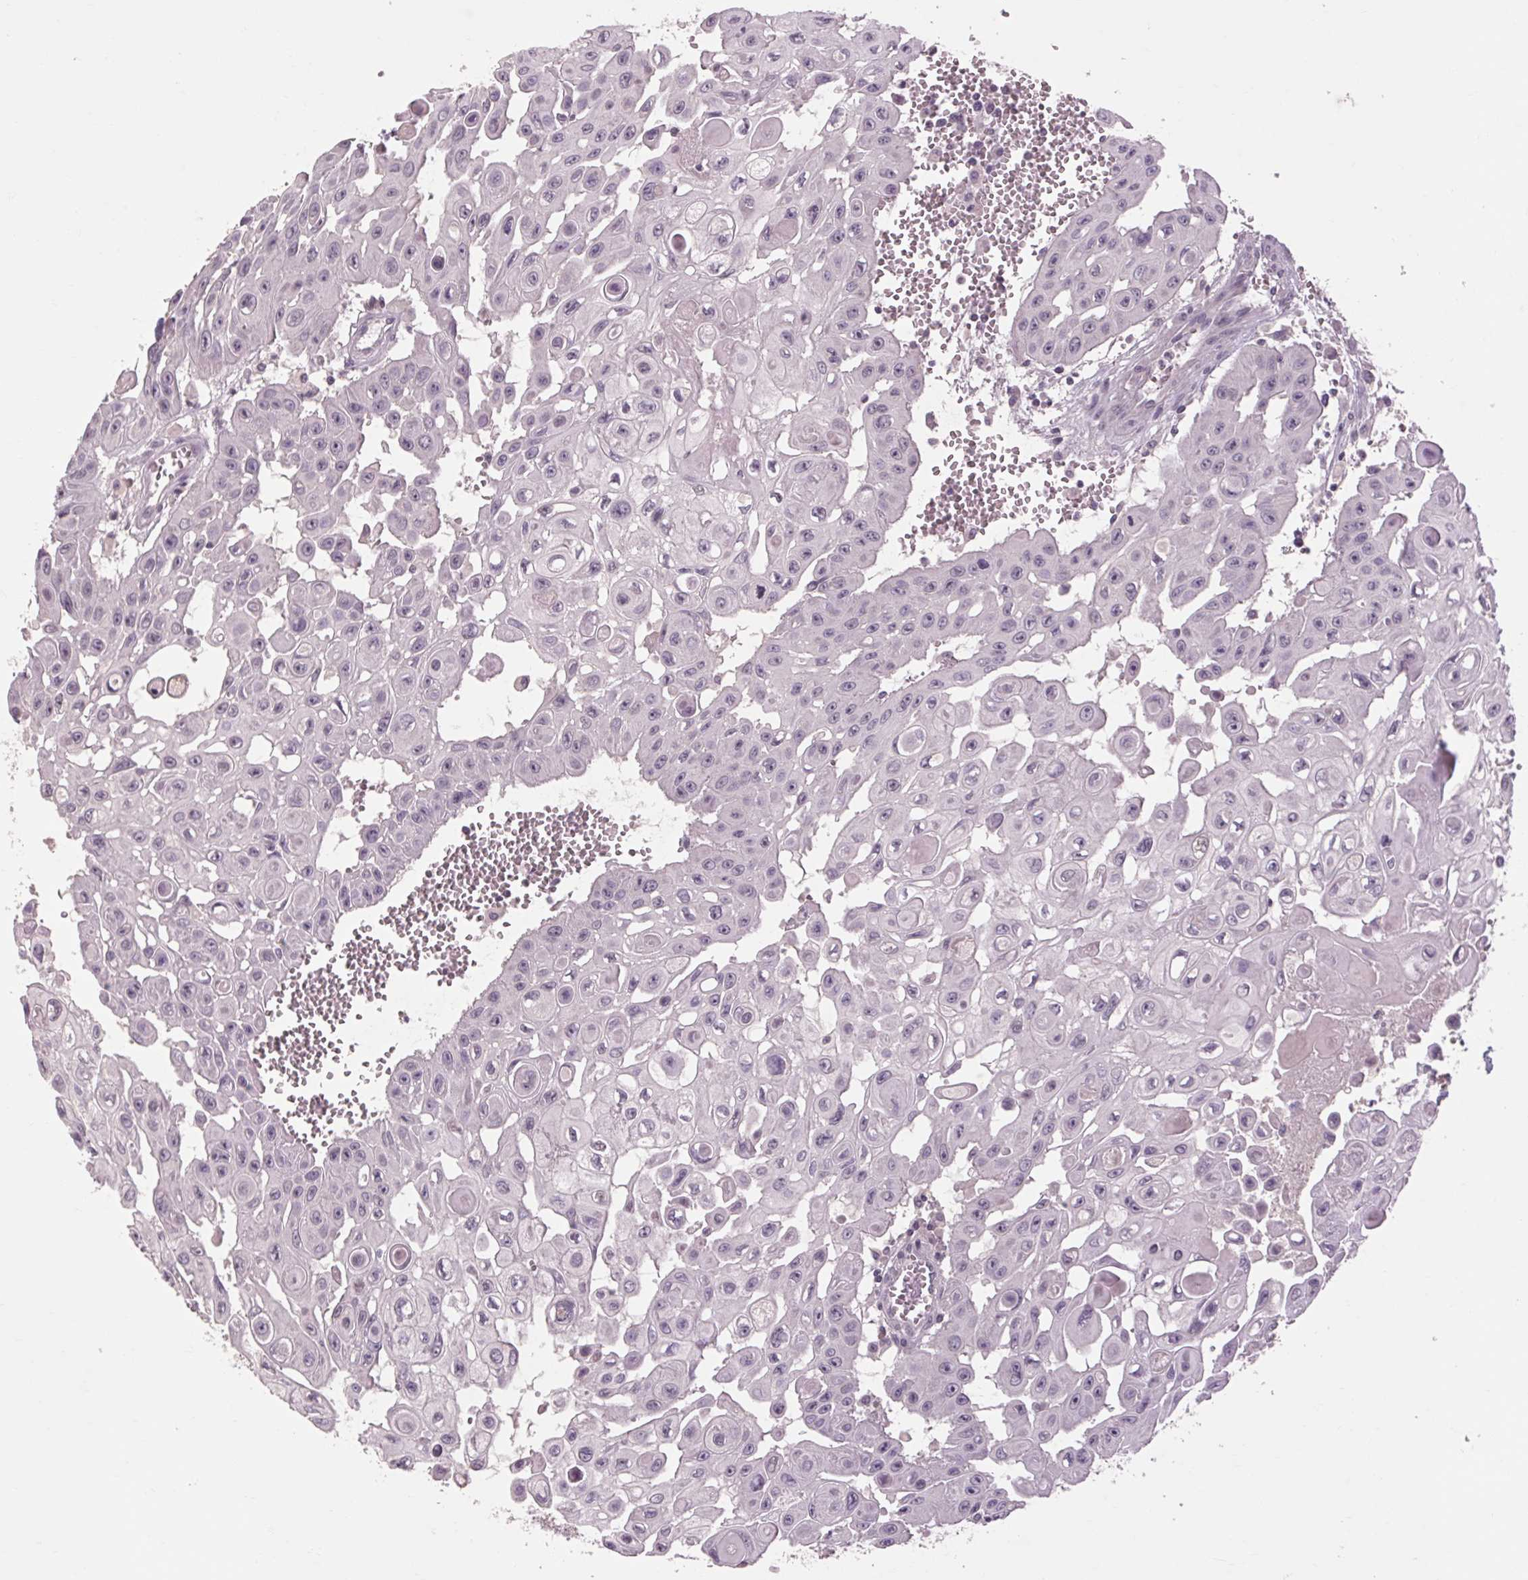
{"staining": {"intensity": "negative", "quantity": "none", "location": "none"}, "tissue": "head and neck cancer", "cell_type": "Tumor cells", "image_type": "cancer", "snomed": [{"axis": "morphology", "description": "Adenocarcinoma, NOS"}, {"axis": "topography", "description": "Head-Neck"}], "caption": "Histopathology image shows no significant protein expression in tumor cells of head and neck adenocarcinoma.", "gene": "POMC", "patient": {"sex": "male", "age": 73}}